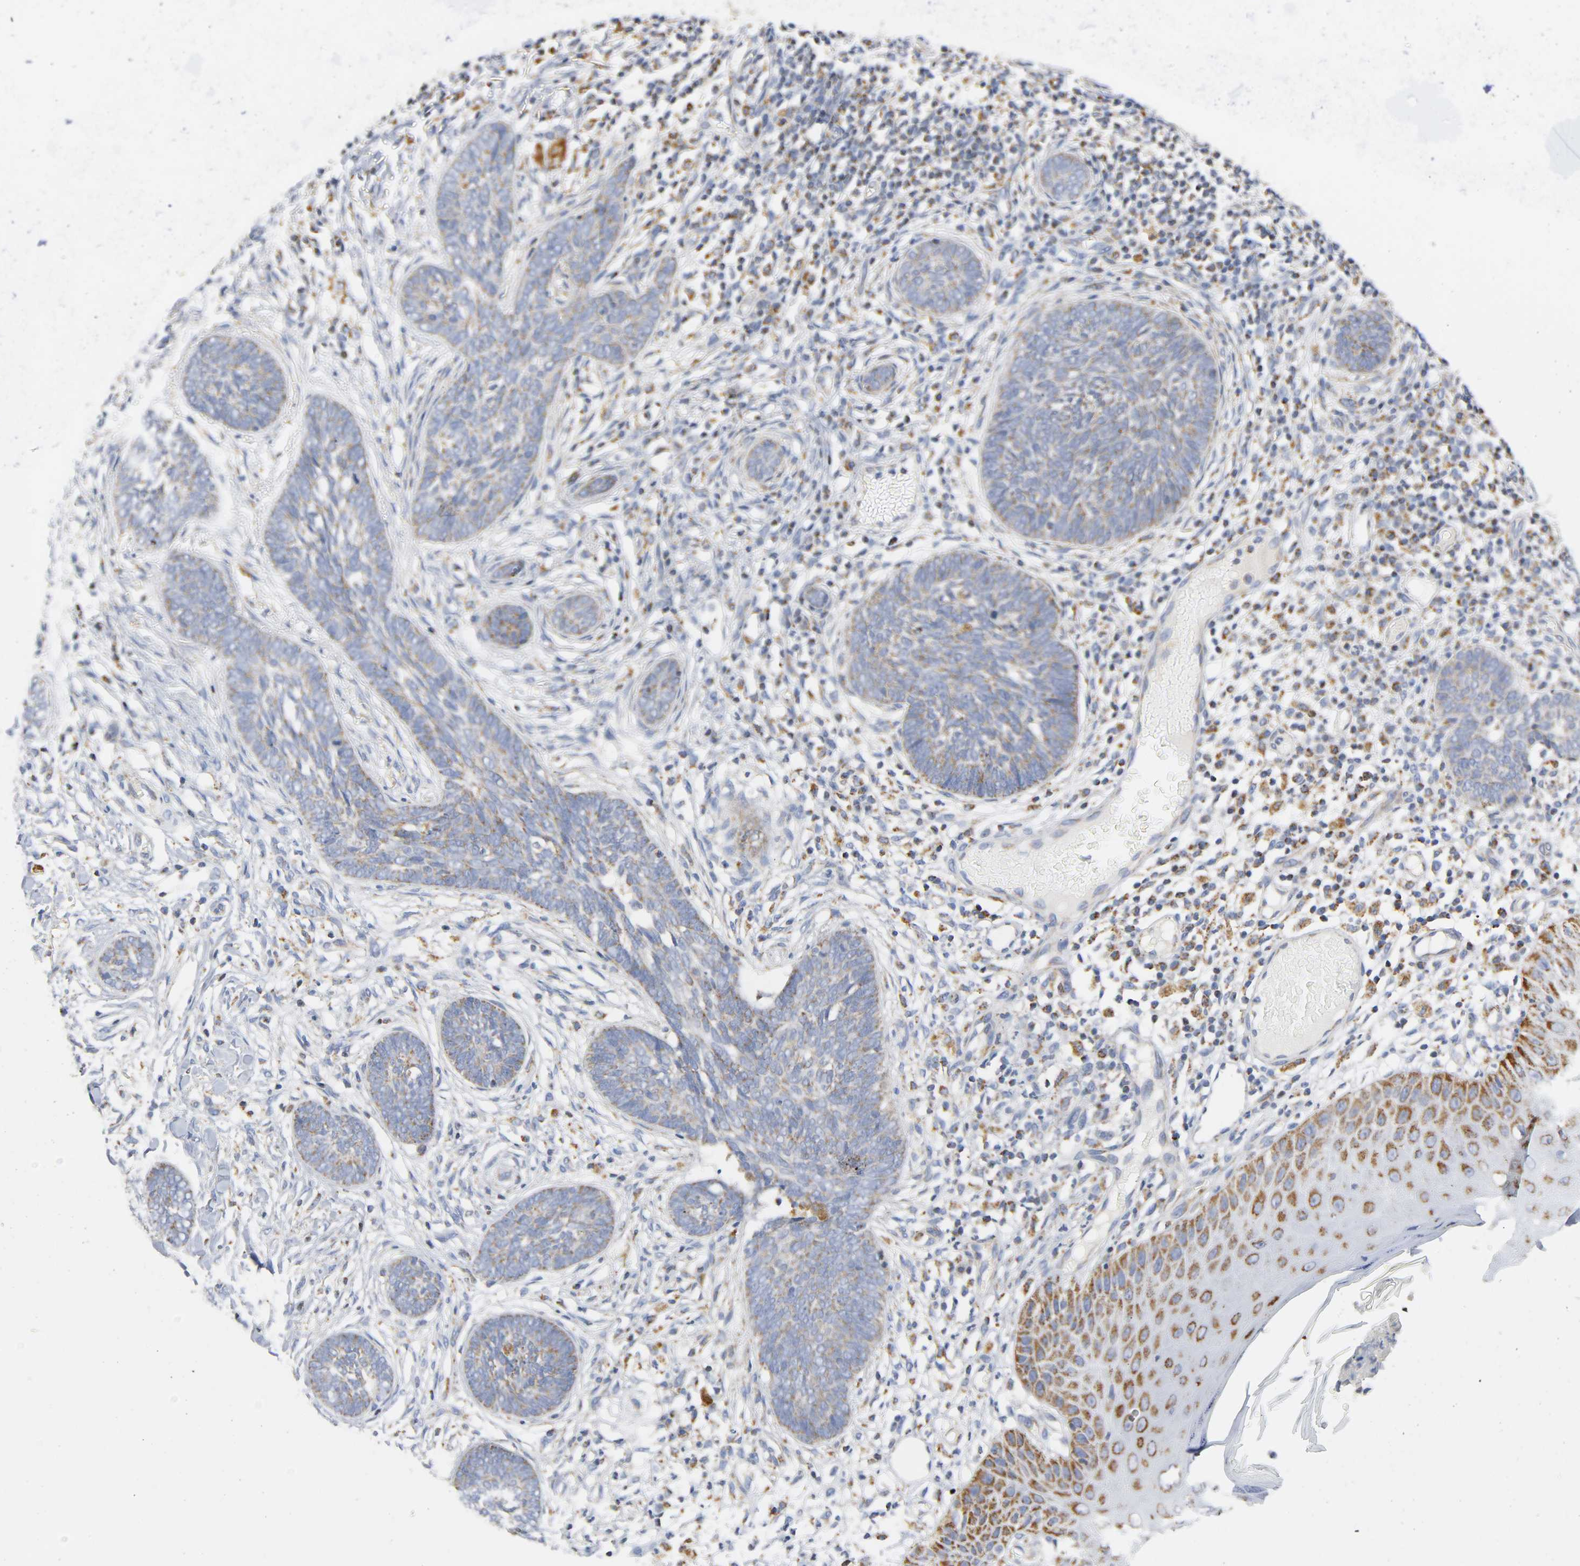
{"staining": {"intensity": "weak", "quantity": "25%-75%", "location": "cytoplasmic/membranous"}, "tissue": "skin cancer", "cell_type": "Tumor cells", "image_type": "cancer", "snomed": [{"axis": "morphology", "description": "Normal tissue, NOS"}, {"axis": "morphology", "description": "Basal cell carcinoma"}, {"axis": "topography", "description": "Skin"}], "caption": "Tumor cells show low levels of weak cytoplasmic/membranous expression in approximately 25%-75% of cells in skin cancer (basal cell carcinoma). (Stains: DAB in brown, nuclei in blue, Microscopy: brightfield microscopy at high magnification).", "gene": "BAK1", "patient": {"sex": "male", "age": 87}}